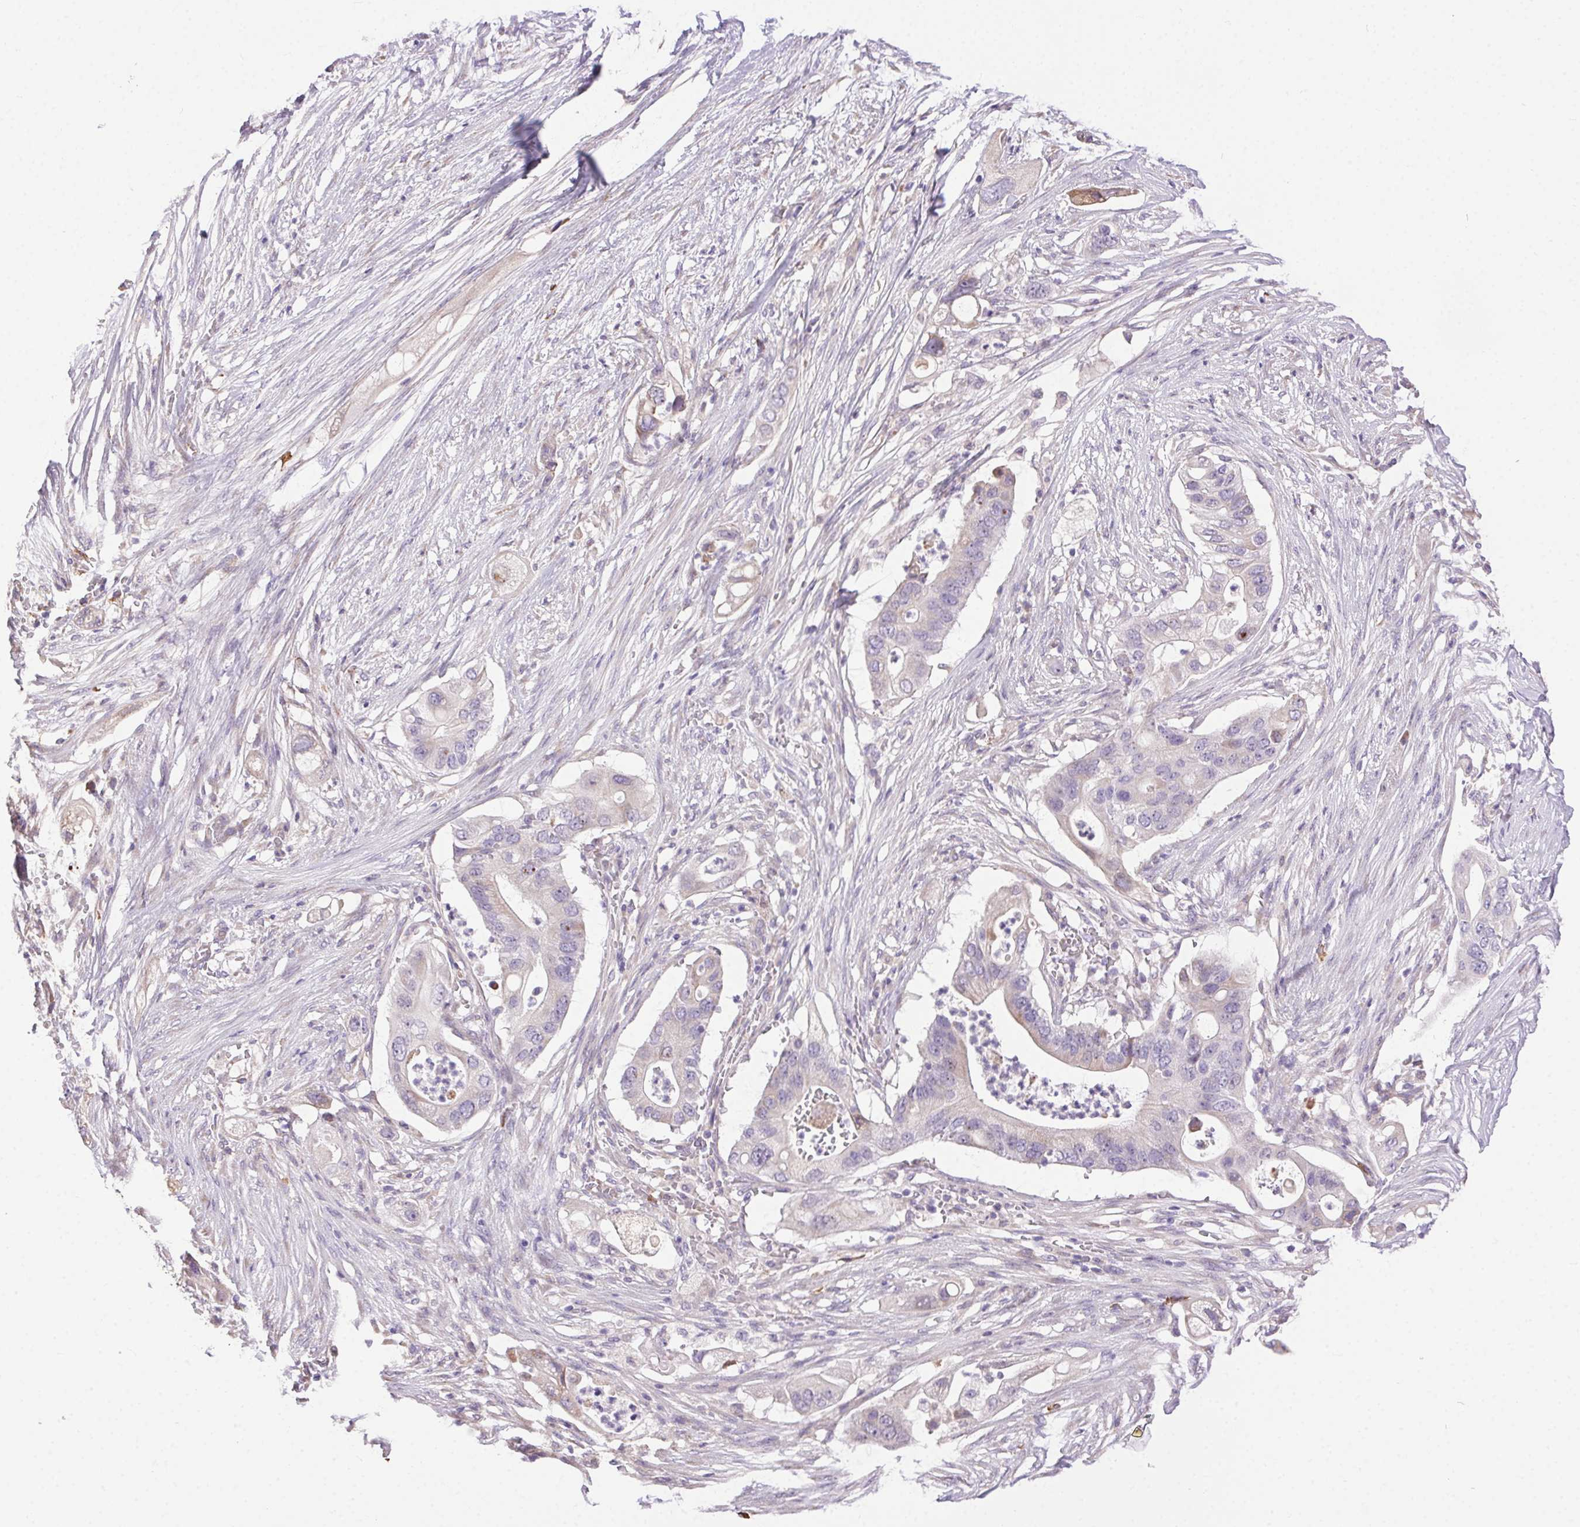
{"staining": {"intensity": "negative", "quantity": "none", "location": "none"}, "tissue": "pancreatic cancer", "cell_type": "Tumor cells", "image_type": "cancer", "snomed": [{"axis": "morphology", "description": "Adenocarcinoma, NOS"}, {"axis": "topography", "description": "Pancreas"}], "caption": "An immunohistochemistry (IHC) image of pancreatic adenocarcinoma is shown. There is no staining in tumor cells of pancreatic adenocarcinoma.", "gene": "SNX31", "patient": {"sex": "female", "age": 72}}